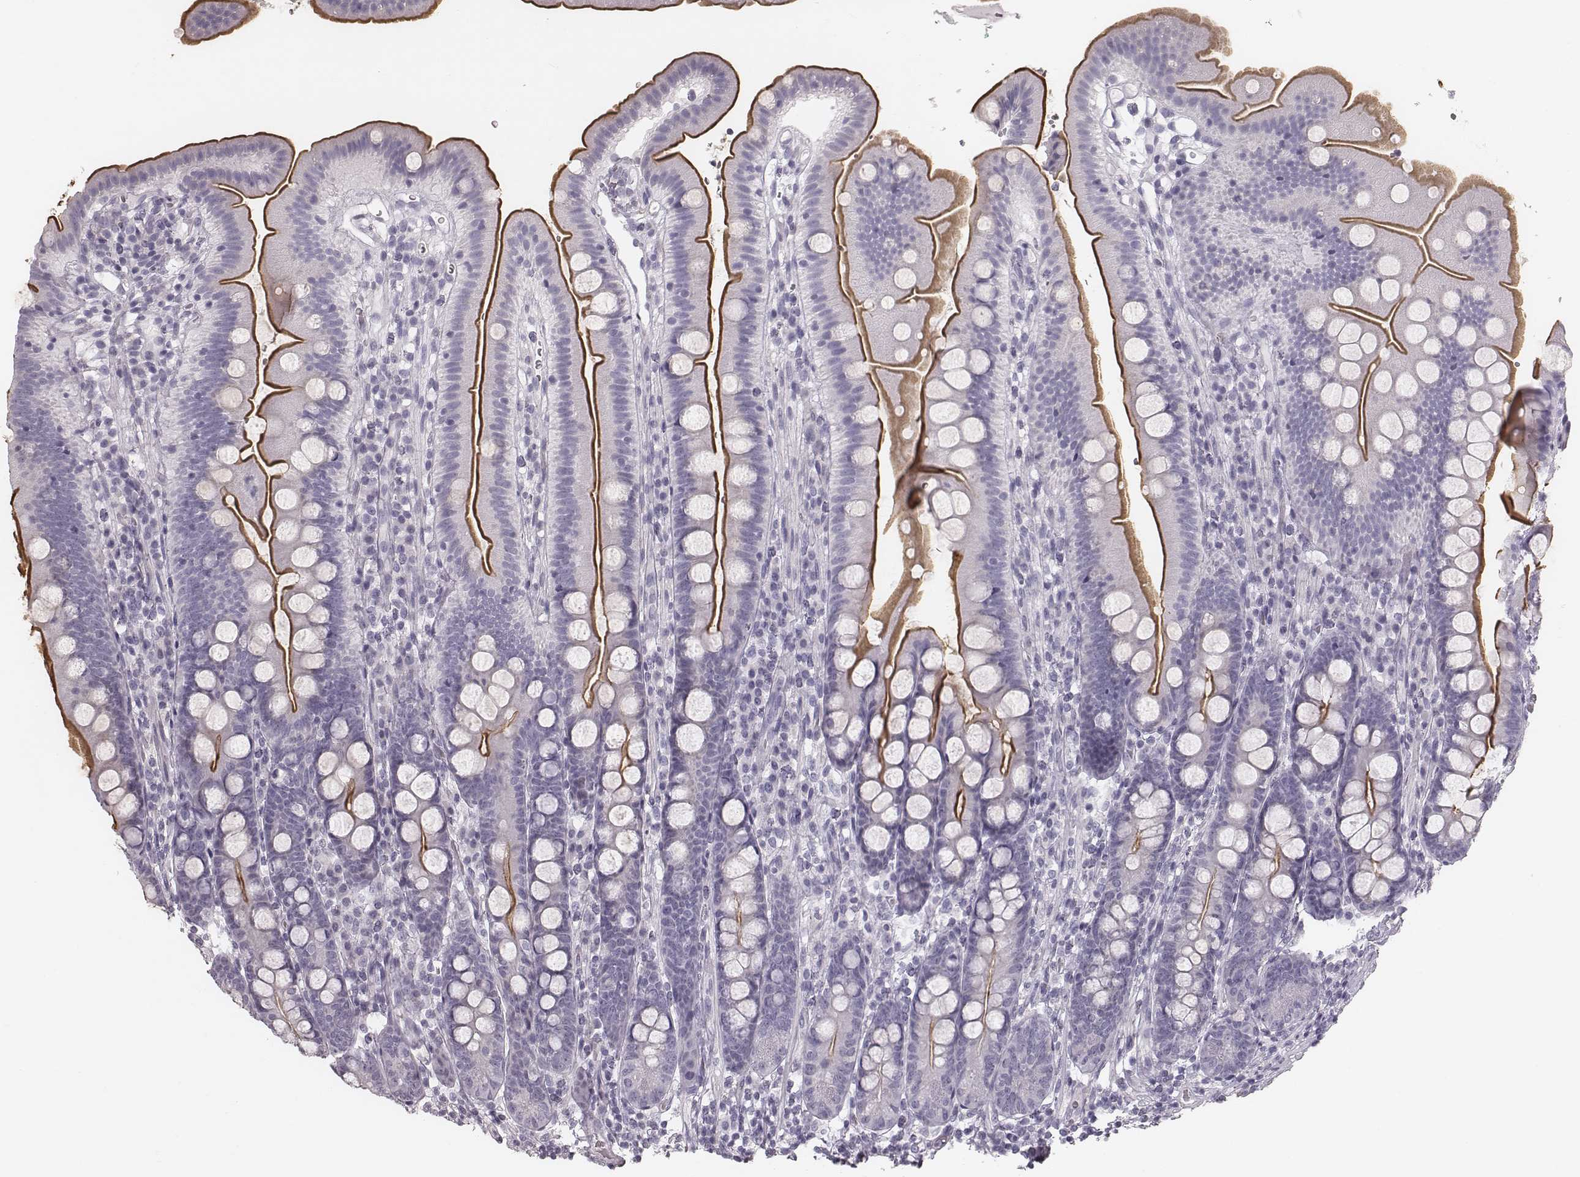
{"staining": {"intensity": "strong", "quantity": "25%-75%", "location": "cytoplasmic/membranous"}, "tissue": "duodenum", "cell_type": "Glandular cells", "image_type": "normal", "snomed": [{"axis": "morphology", "description": "Normal tissue, NOS"}, {"axis": "topography", "description": "Duodenum"}], "caption": "An image of duodenum stained for a protein reveals strong cytoplasmic/membranous brown staining in glandular cells. The staining was performed using DAB (3,3'-diaminobenzidine), with brown indicating positive protein expression. Nuclei are stained blue with hematoxylin.", "gene": "SPA17", "patient": {"sex": "female", "age": 67}}